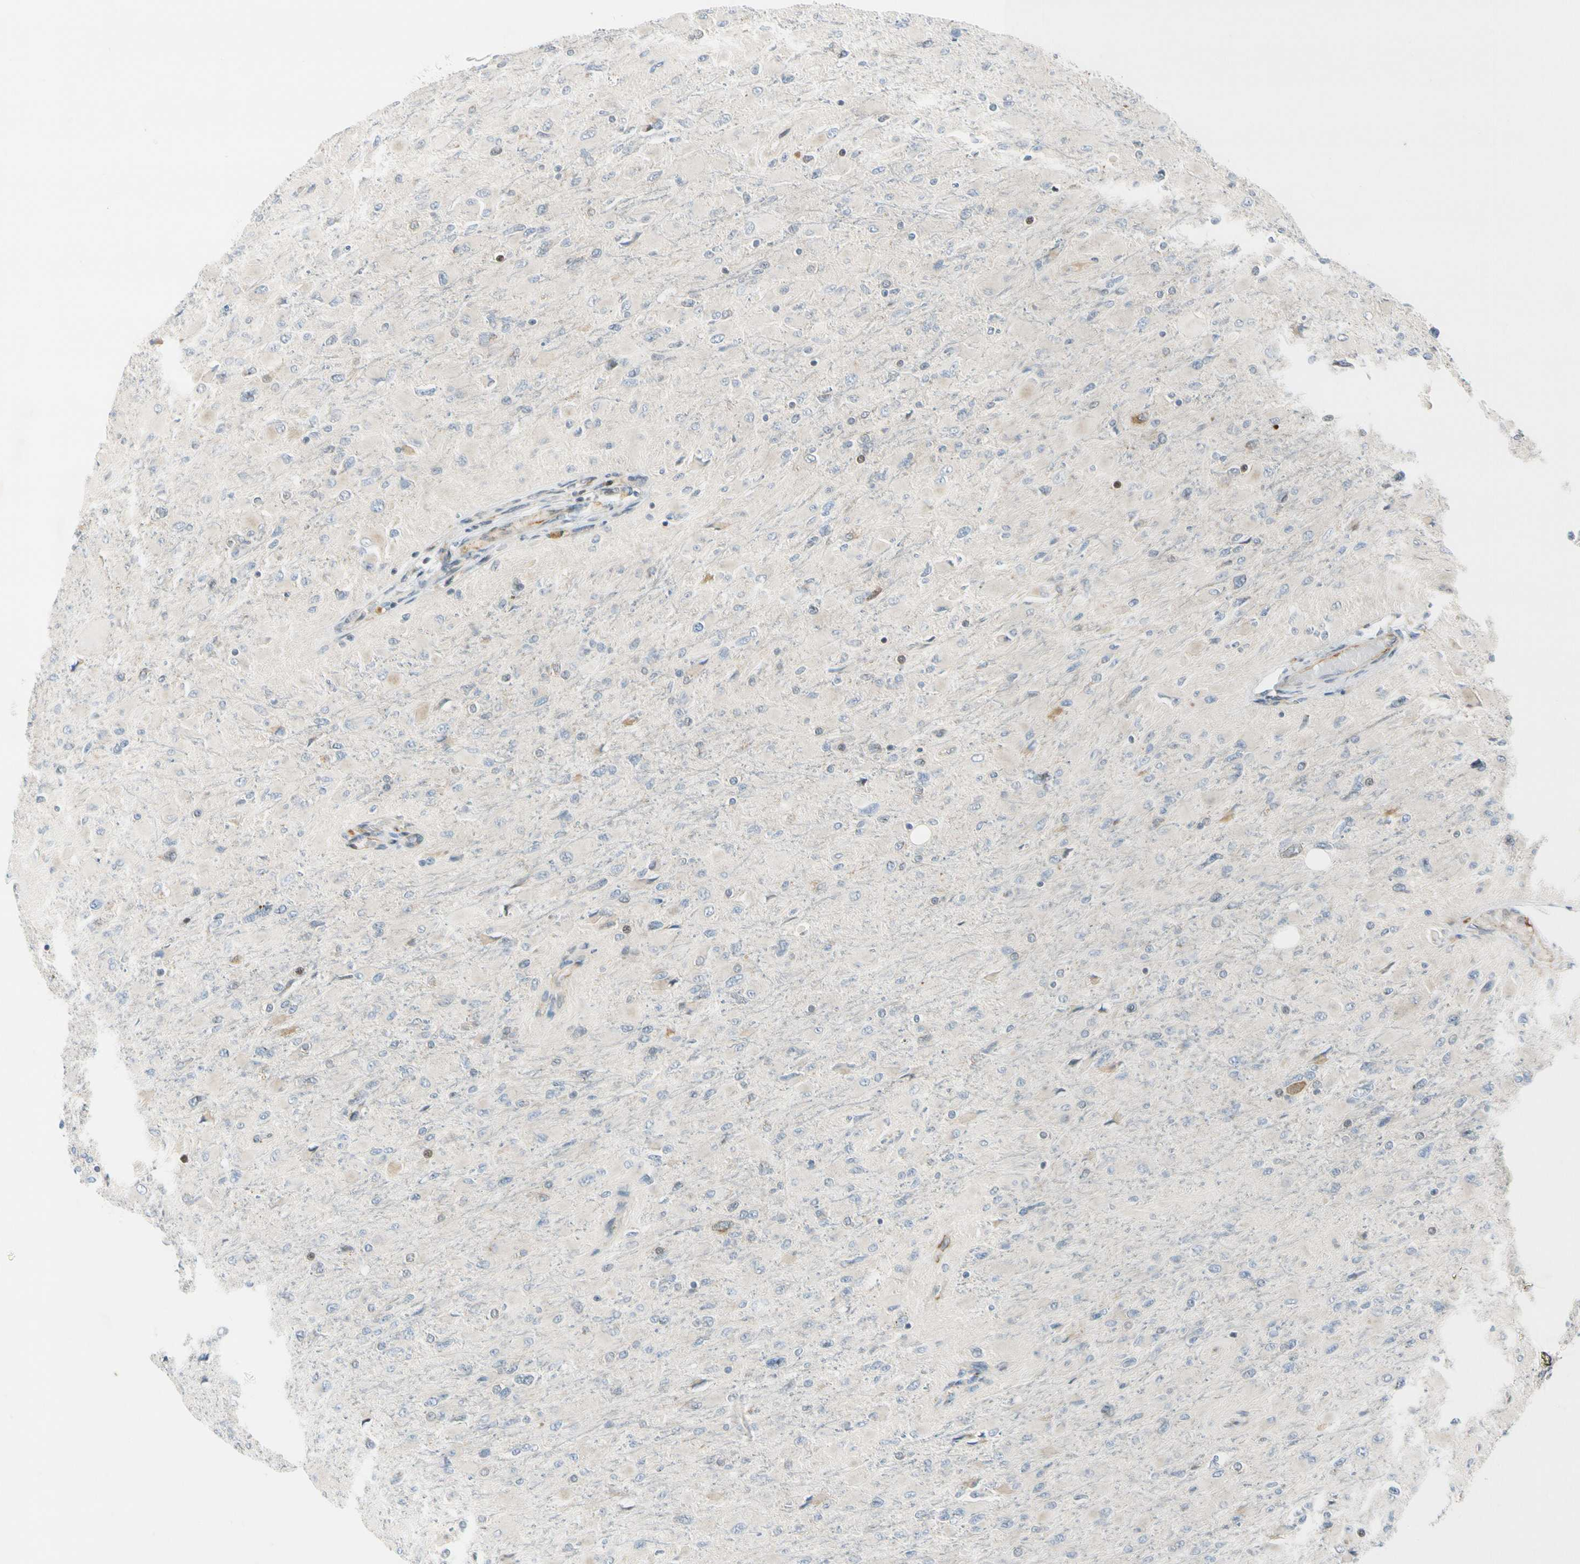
{"staining": {"intensity": "weak", "quantity": "<25%", "location": "cytoplasmic/membranous,nuclear"}, "tissue": "glioma", "cell_type": "Tumor cells", "image_type": "cancer", "snomed": [{"axis": "morphology", "description": "Glioma, malignant, High grade"}, {"axis": "topography", "description": "Cerebral cortex"}], "caption": "Histopathology image shows no protein positivity in tumor cells of glioma tissue.", "gene": "NPDC1", "patient": {"sex": "female", "age": 36}}